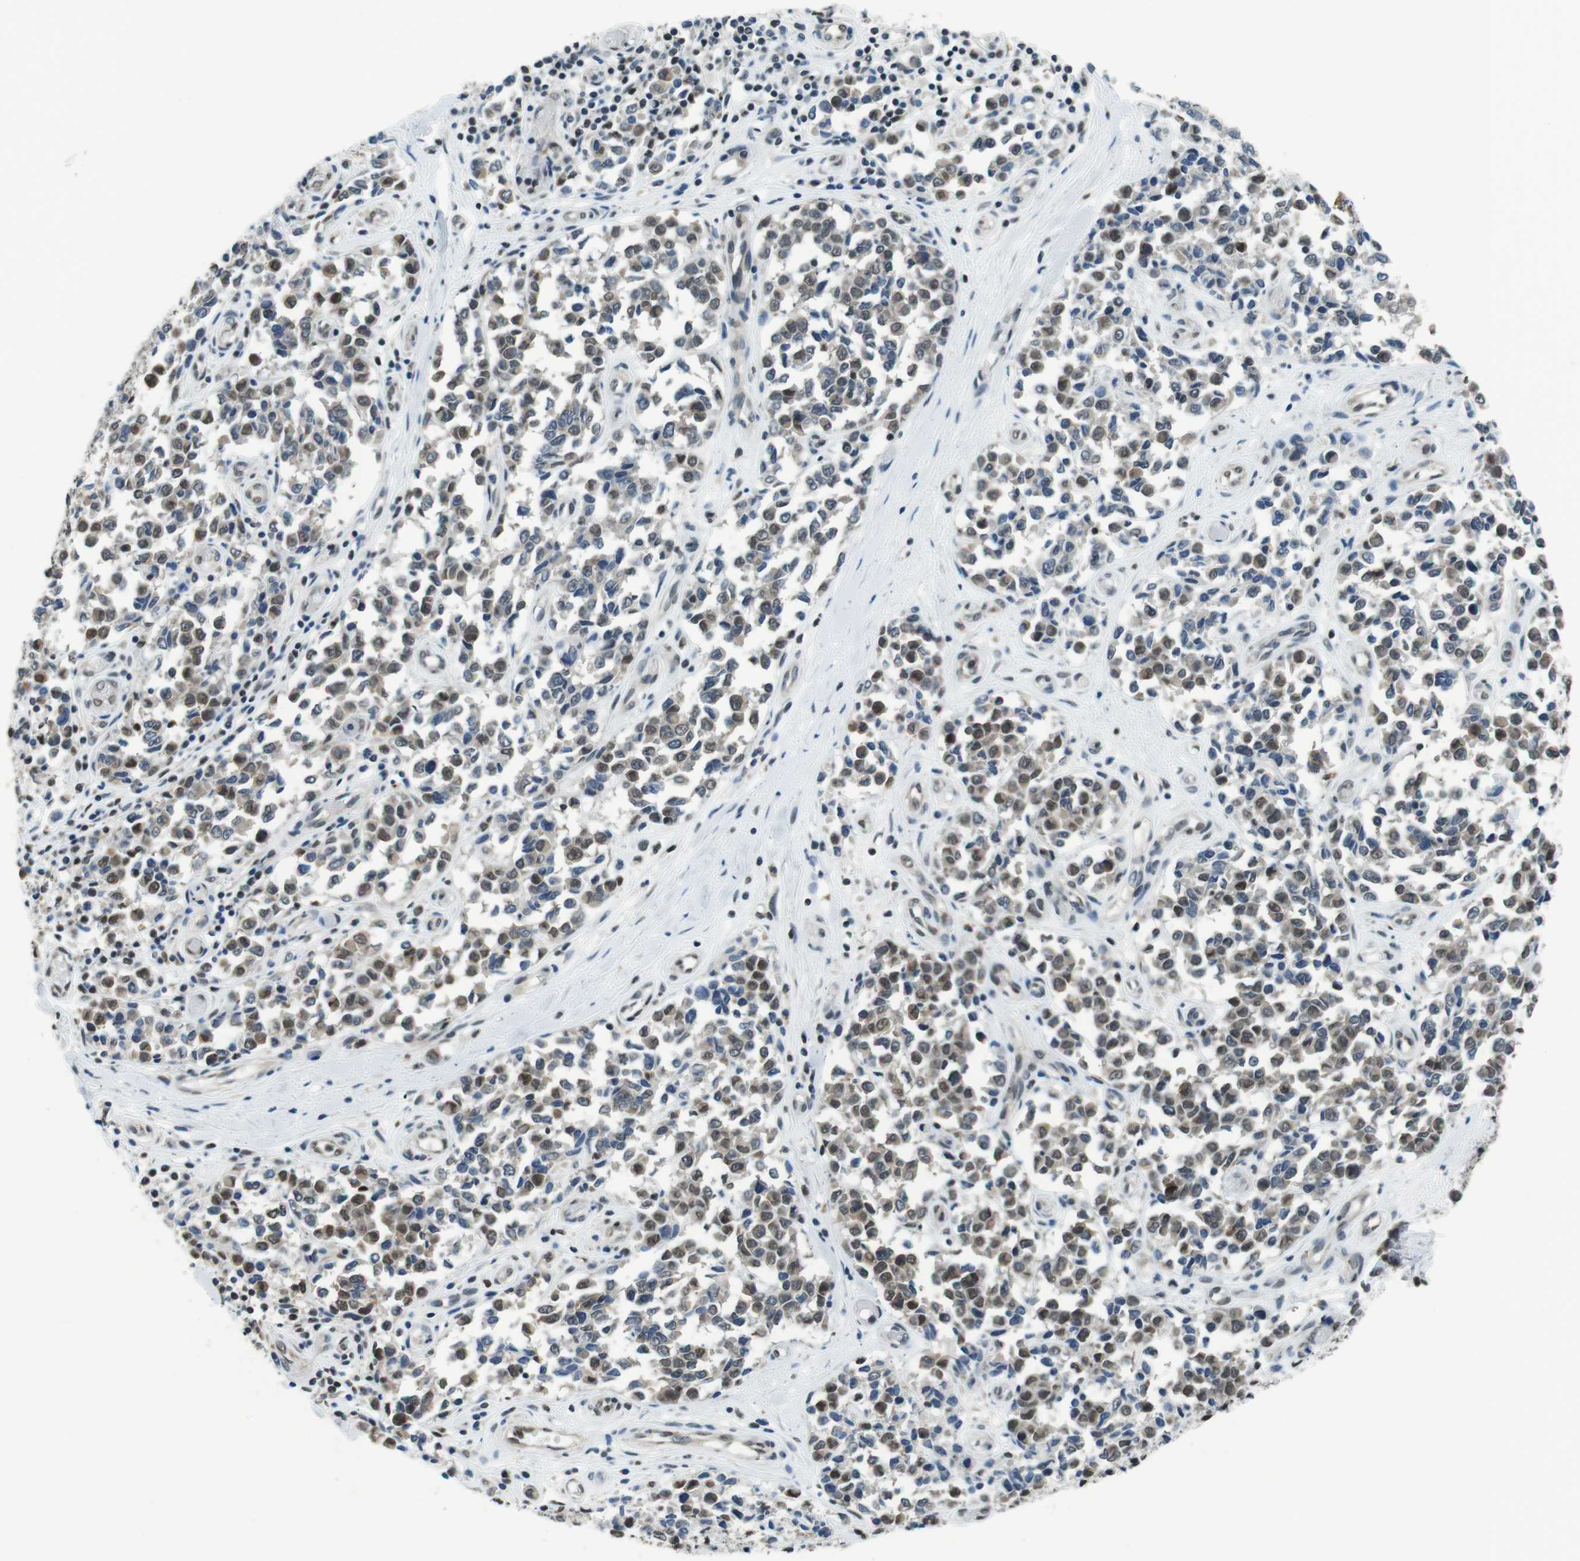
{"staining": {"intensity": "weak", "quantity": ">75%", "location": "nuclear"}, "tissue": "melanoma", "cell_type": "Tumor cells", "image_type": "cancer", "snomed": [{"axis": "morphology", "description": "Malignant melanoma, NOS"}, {"axis": "topography", "description": "Skin"}], "caption": "This is a histology image of immunohistochemistry (IHC) staining of melanoma, which shows weak positivity in the nuclear of tumor cells.", "gene": "NEK4", "patient": {"sex": "female", "age": 64}}